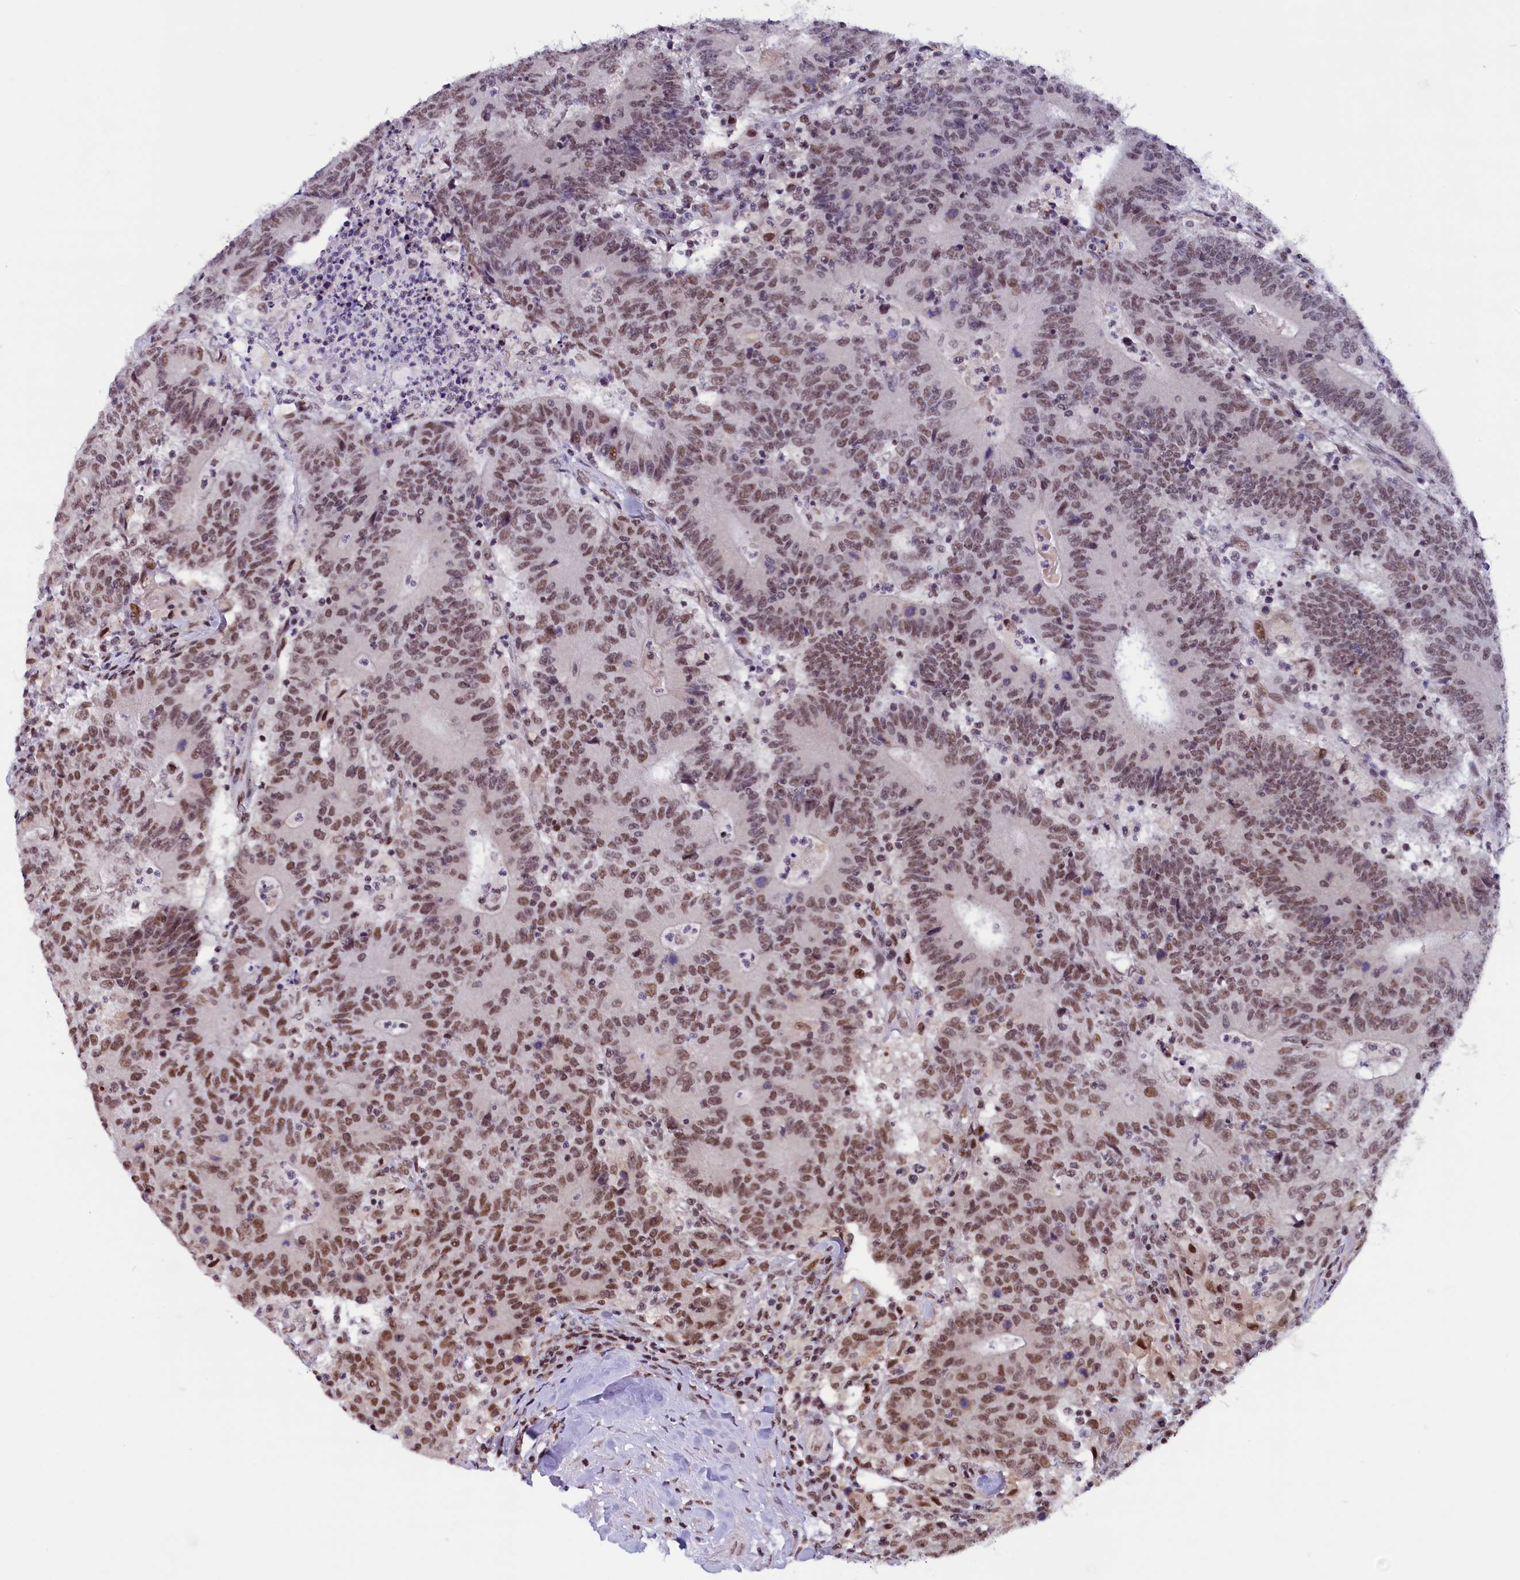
{"staining": {"intensity": "moderate", "quantity": ">75%", "location": "nuclear"}, "tissue": "colorectal cancer", "cell_type": "Tumor cells", "image_type": "cancer", "snomed": [{"axis": "morphology", "description": "Adenocarcinoma, NOS"}, {"axis": "topography", "description": "Colon"}], "caption": "Protein expression by immunohistochemistry (IHC) exhibits moderate nuclear positivity in about >75% of tumor cells in colorectal adenocarcinoma. (DAB IHC, brown staining for protein, blue staining for nuclei).", "gene": "CDYL2", "patient": {"sex": "female", "age": 75}}